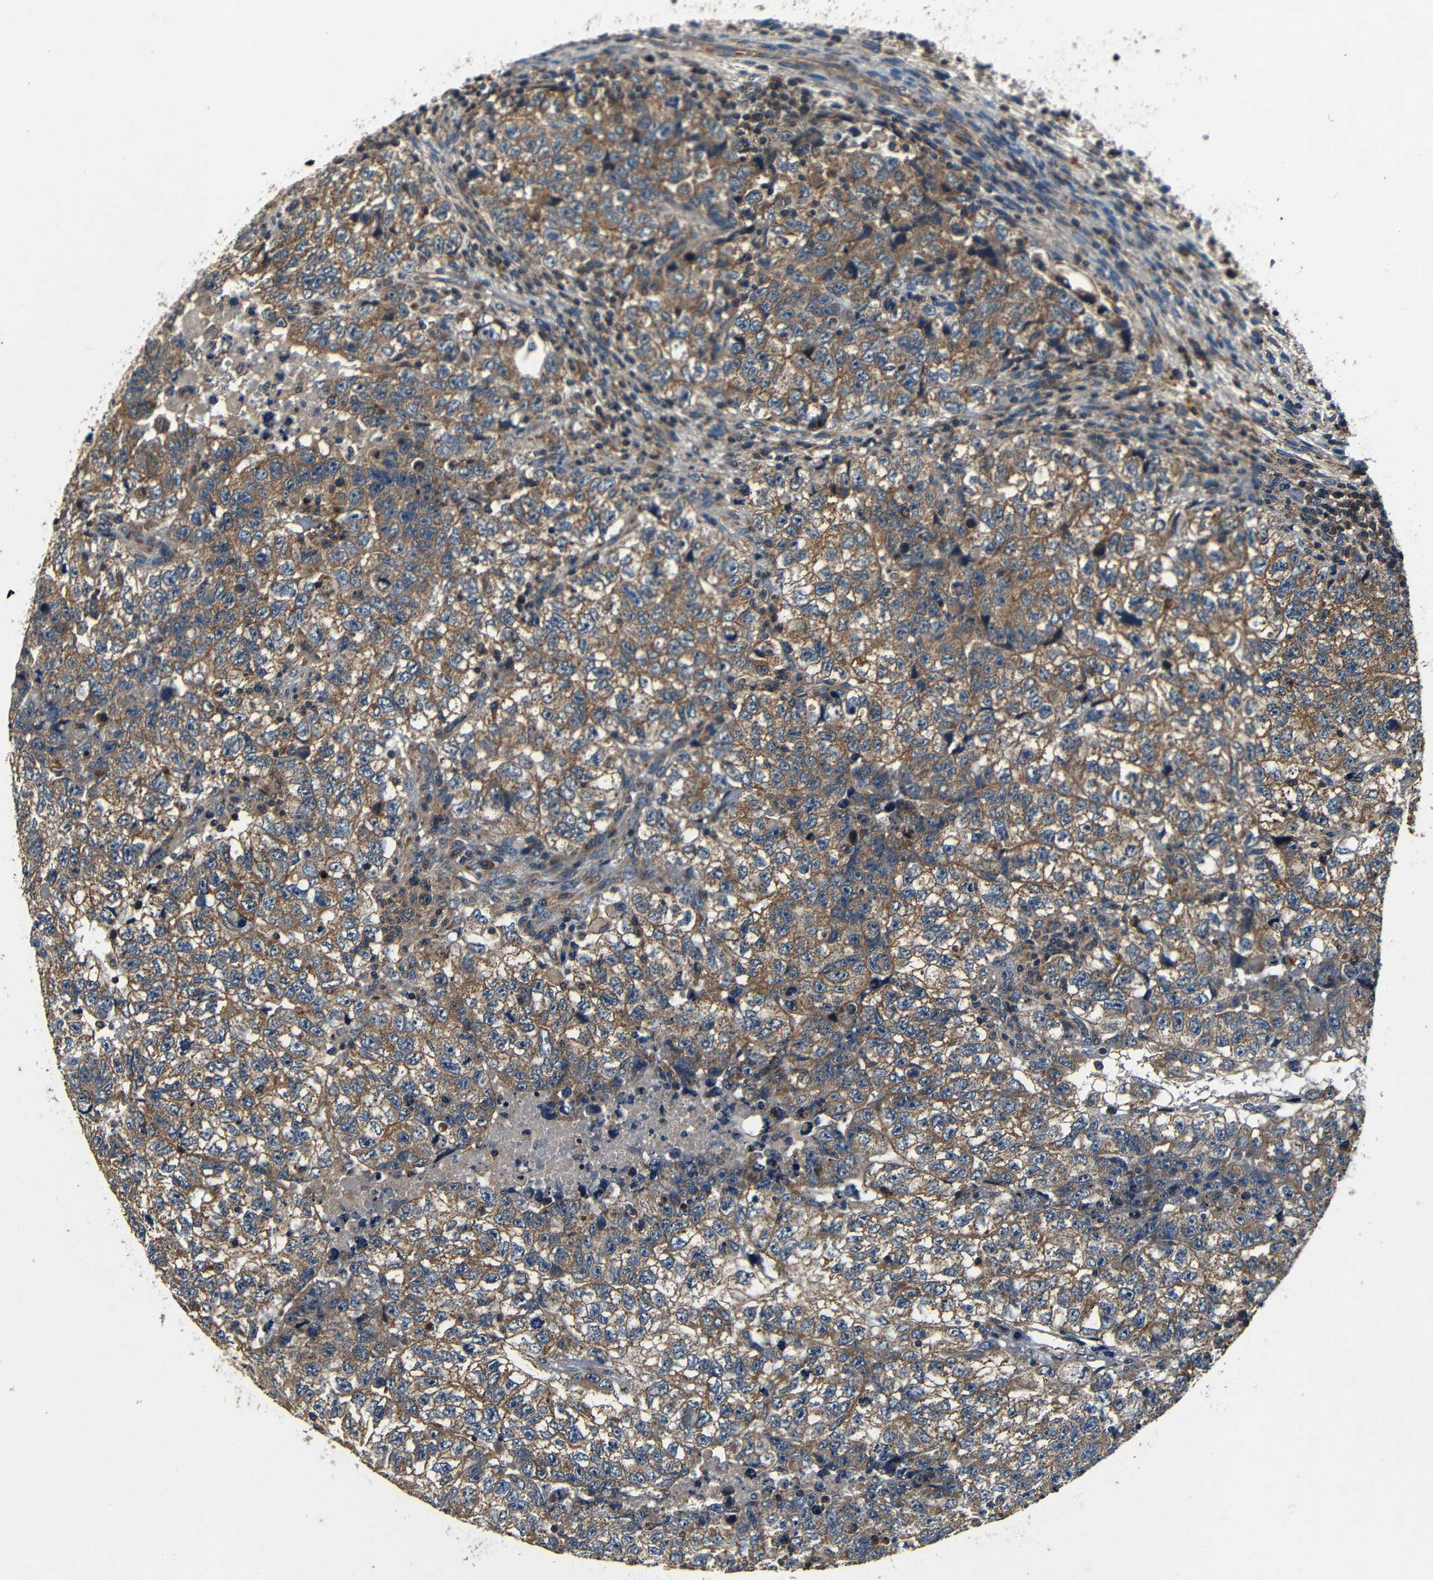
{"staining": {"intensity": "moderate", "quantity": ">75%", "location": "cytoplasmic/membranous"}, "tissue": "testis cancer", "cell_type": "Tumor cells", "image_type": "cancer", "snomed": [{"axis": "morphology", "description": "Carcinoma, Embryonal, NOS"}, {"axis": "topography", "description": "Testis"}], "caption": "Immunohistochemistry (IHC) (DAB (3,3'-diaminobenzidine)) staining of human testis embryonal carcinoma shows moderate cytoplasmic/membranous protein staining in about >75% of tumor cells.", "gene": "MTX1", "patient": {"sex": "male", "age": 36}}